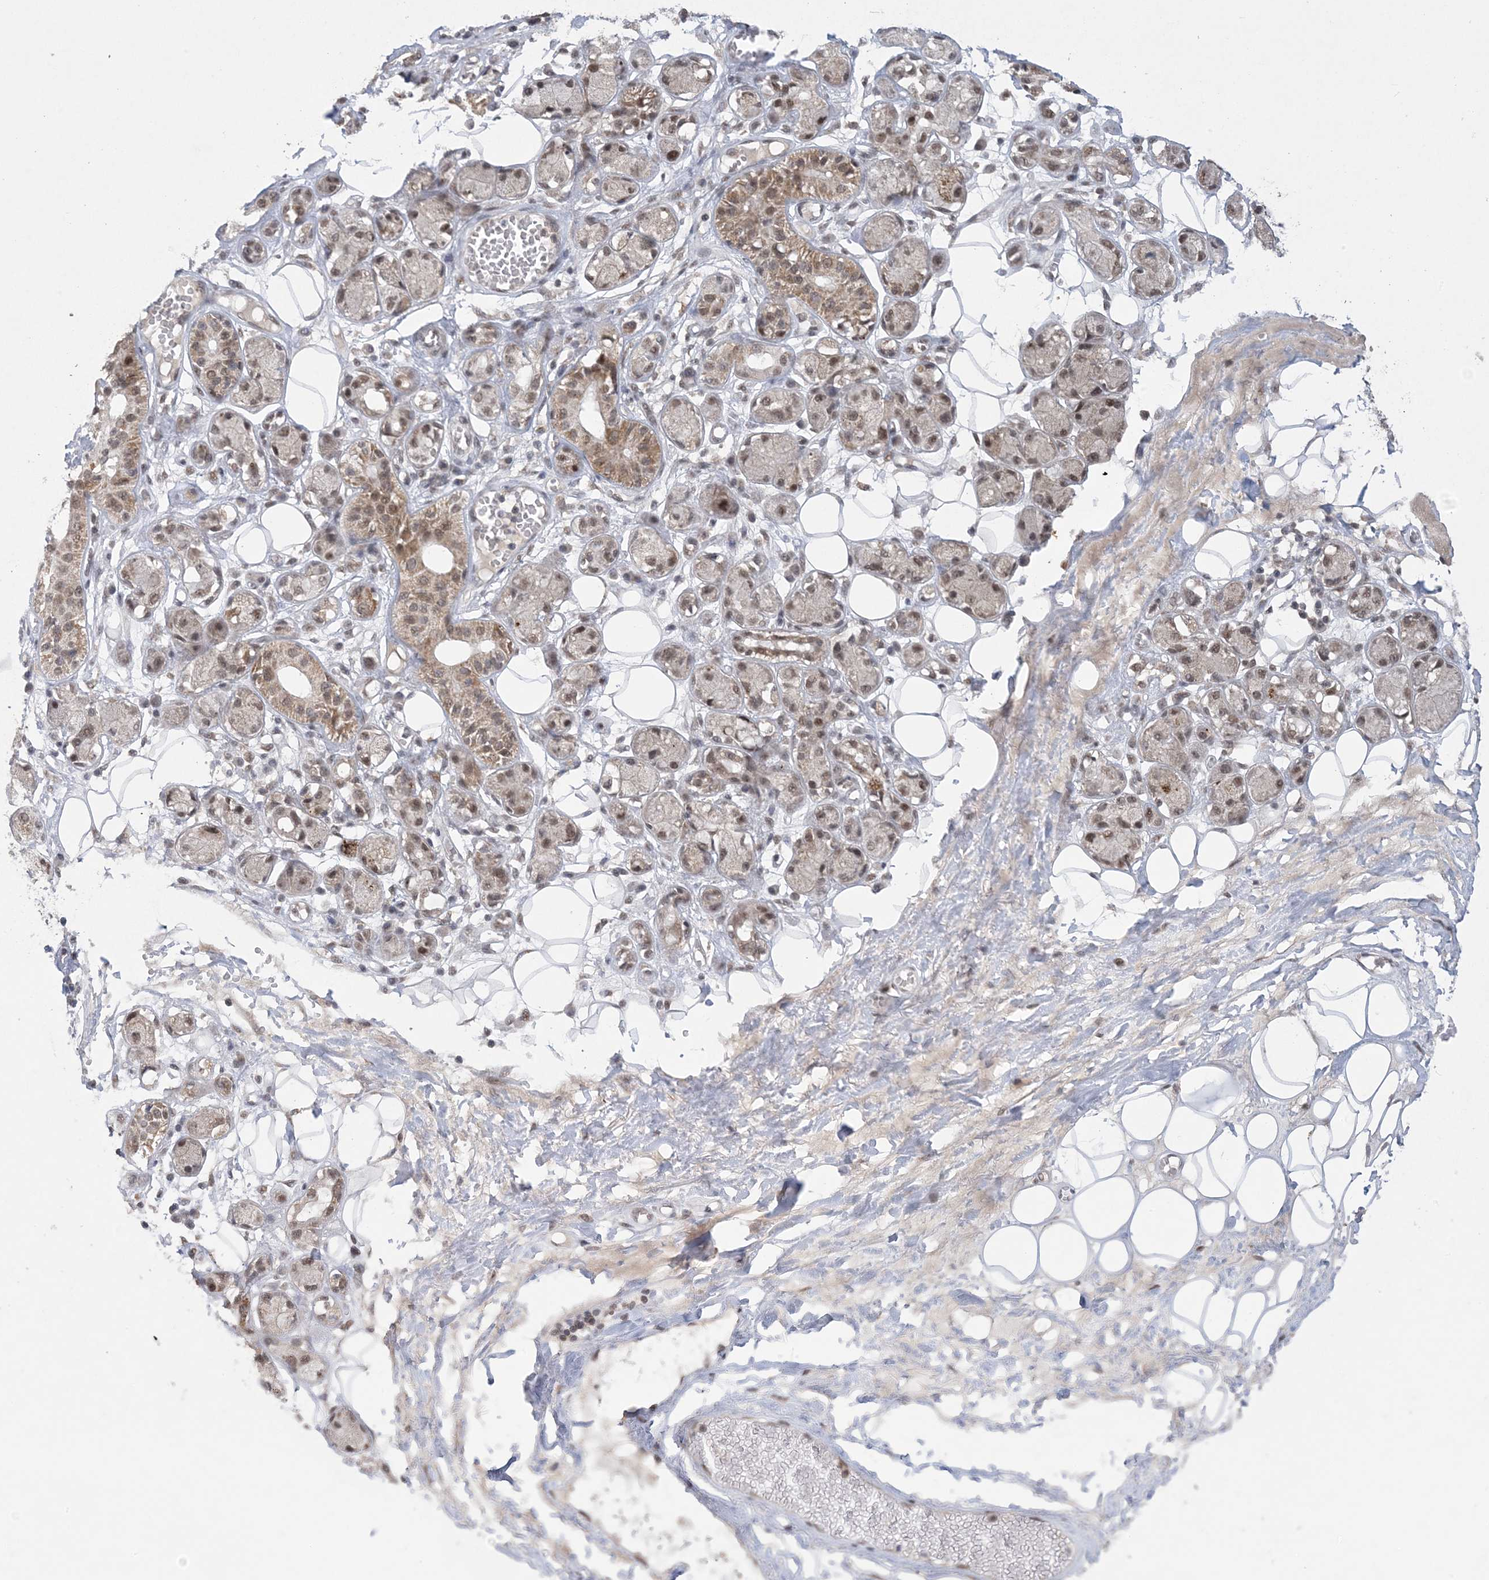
{"staining": {"intensity": "negative", "quantity": "none", "location": "none"}, "tissue": "adipose tissue", "cell_type": "Adipocytes", "image_type": "normal", "snomed": [{"axis": "morphology", "description": "Normal tissue, NOS"}, {"axis": "morphology", "description": "Inflammation, NOS"}, {"axis": "topography", "description": "Salivary gland"}, {"axis": "topography", "description": "Peripheral nerve tissue"}], "caption": "The histopathology image shows no staining of adipocytes in normal adipose tissue. Nuclei are stained in blue.", "gene": "TRMT10C", "patient": {"sex": "female", "age": 75}}